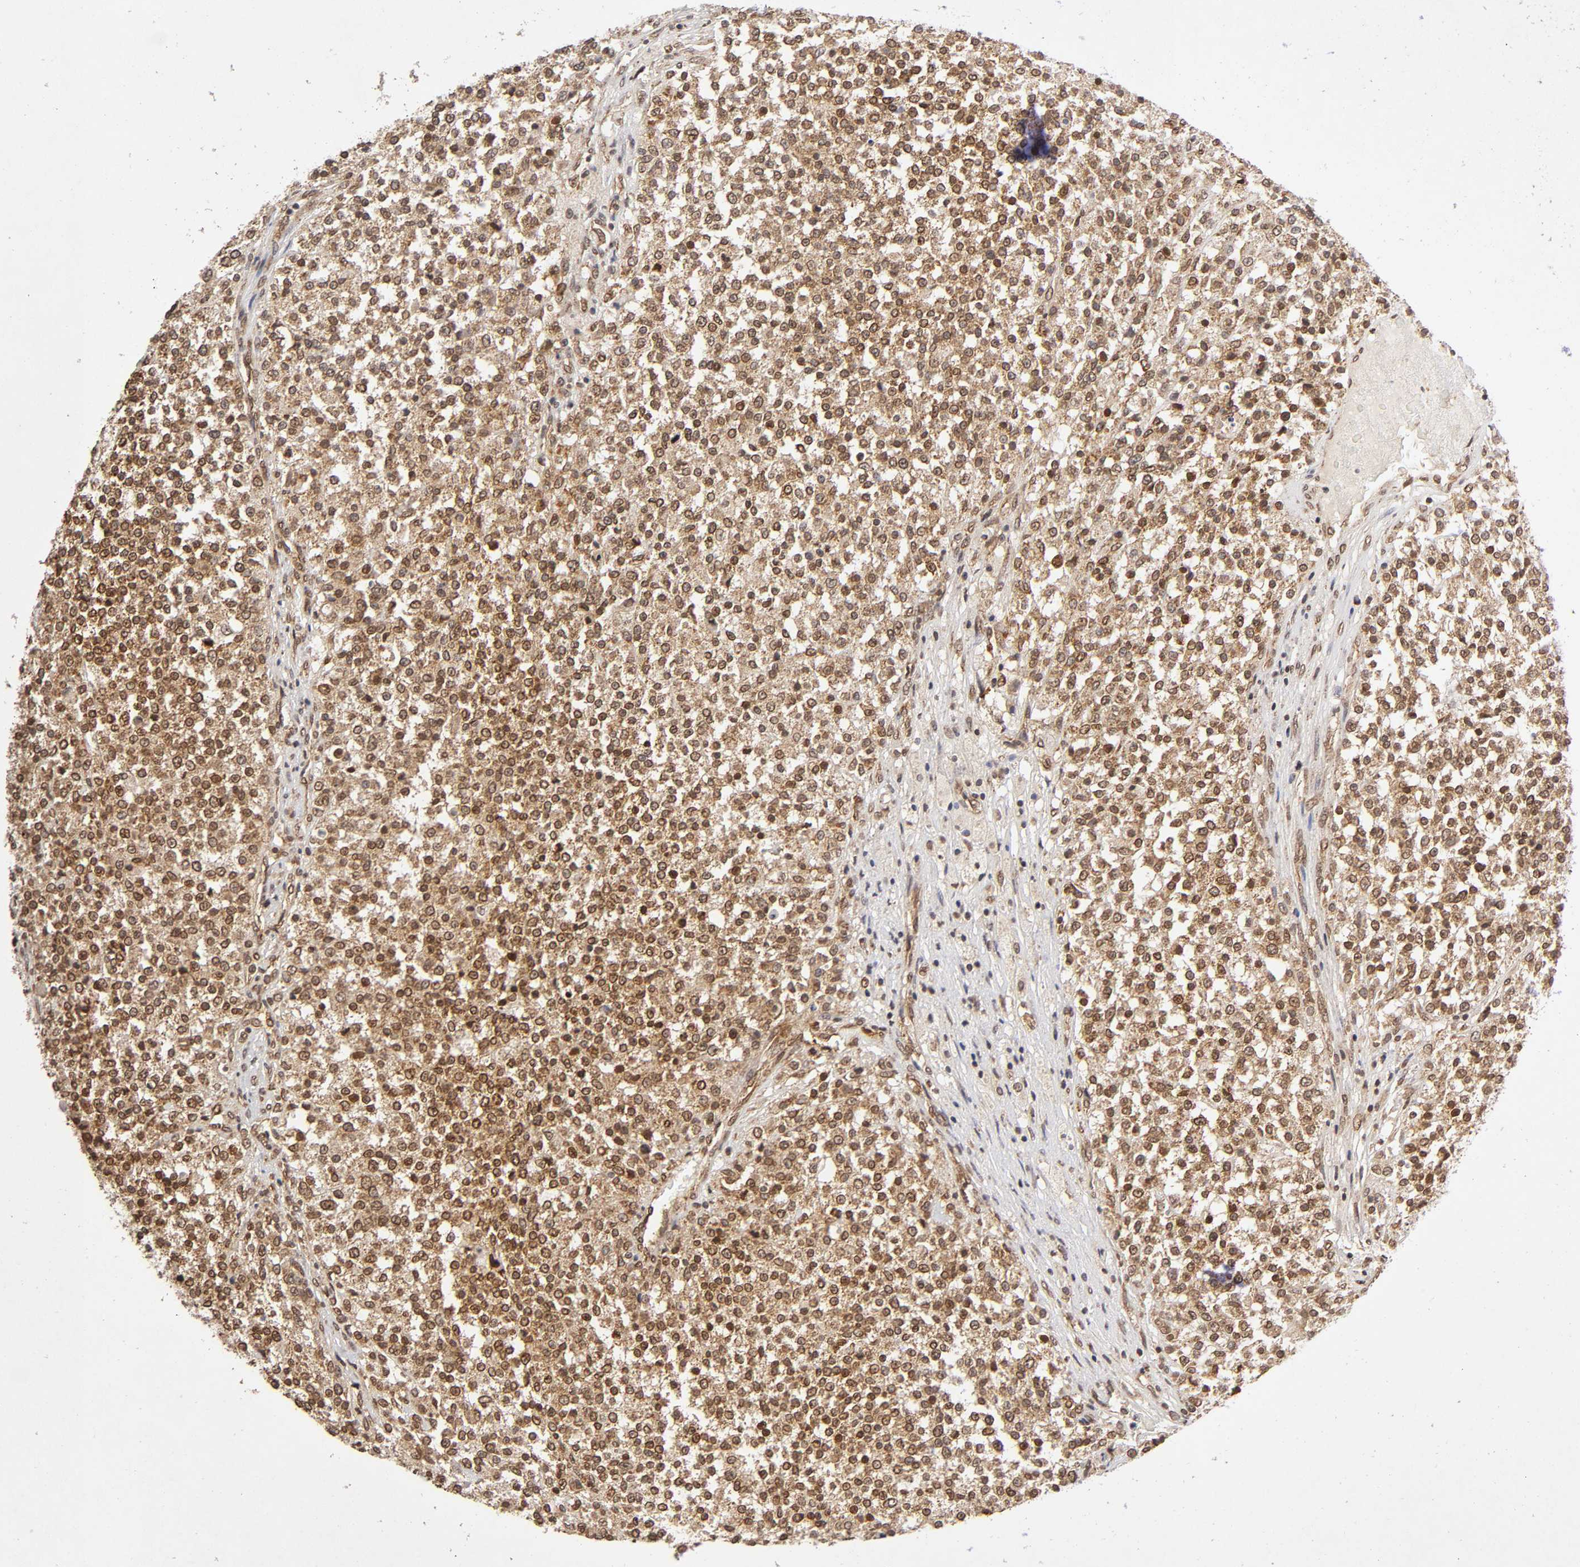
{"staining": {"intensity": "moderate", "quantity": ">75%", "location": "cytoplasmic/membranous,nuclear"}, "tissue": "testis cancer", "cell_type": "Tumor cells", "image_type": "cancer", "snomed": [{"axis": "morphology", "description": "Seminoma, NOS"}, {"axis": "topography", "description": "Testis"}], "caption": "Tumor cells display moderate cytoplasmic/membranous and nuclear staining in approximately >75% of cells in testis cancer. (Stains: DAB in brown, nuclei in blue, Microscopy: brightfield microscopy at high magnification).", "gene": "MLLT6", "patient": {"sex": "male", "age": 59}}